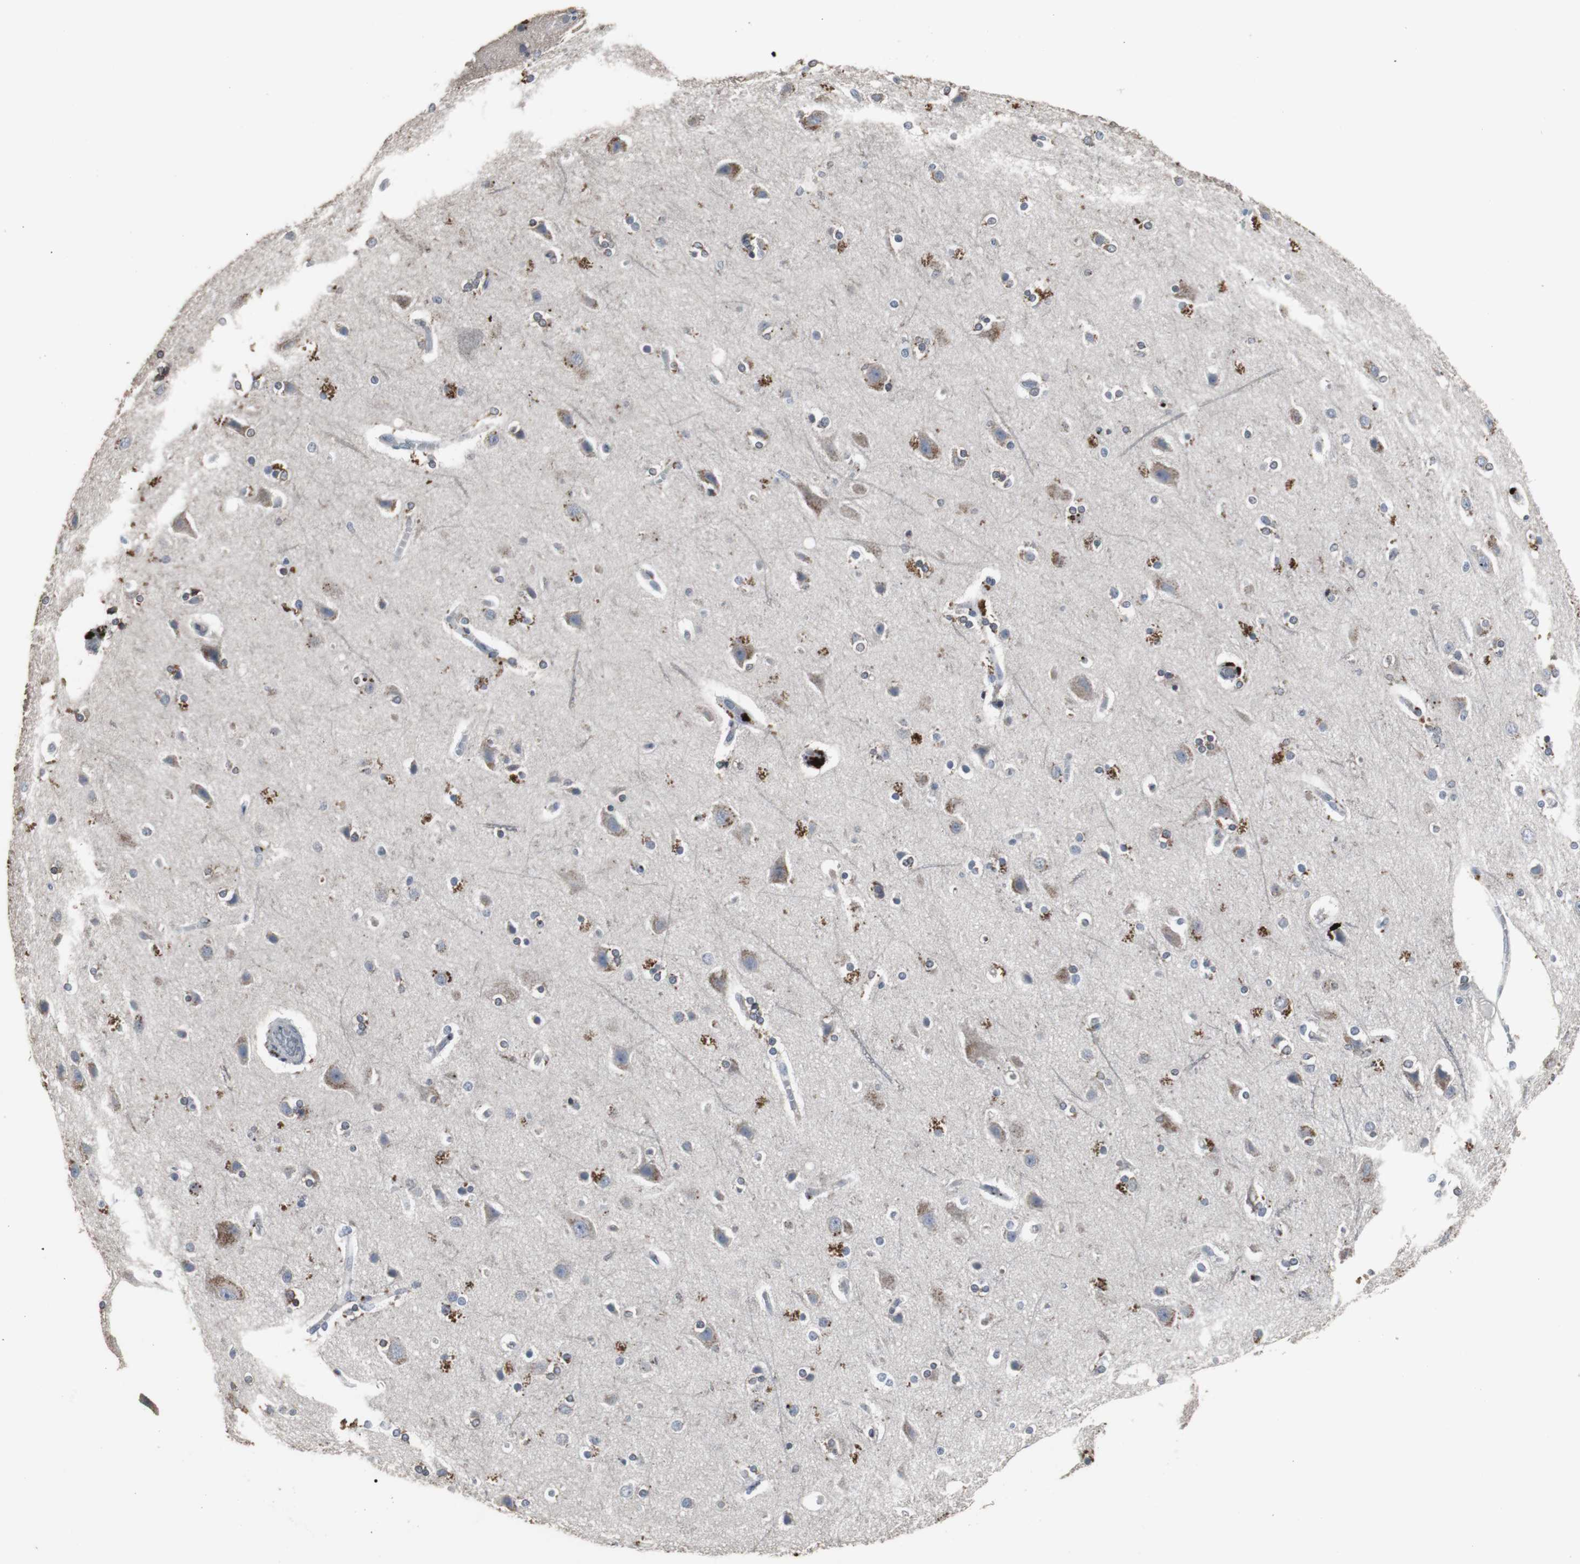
{"staining": {"intensity": "negative", "quantity": "none", "location": "none"}, "tissue": "cerebral cortex", "cell_type": "Endothelial cells", "image_type": "normal", "snomed": [{"axis": "morphology", "description": "Normal tissue, NOS"}, {"axis": "topography", "description": "Cerebral cortex"}], "caption": "The histopathology image demonstrates no staining of endothelial cells in benign cerebral cortex.", "gene": "ACAA1", "patient": {"sex": "female", "age": 54}}